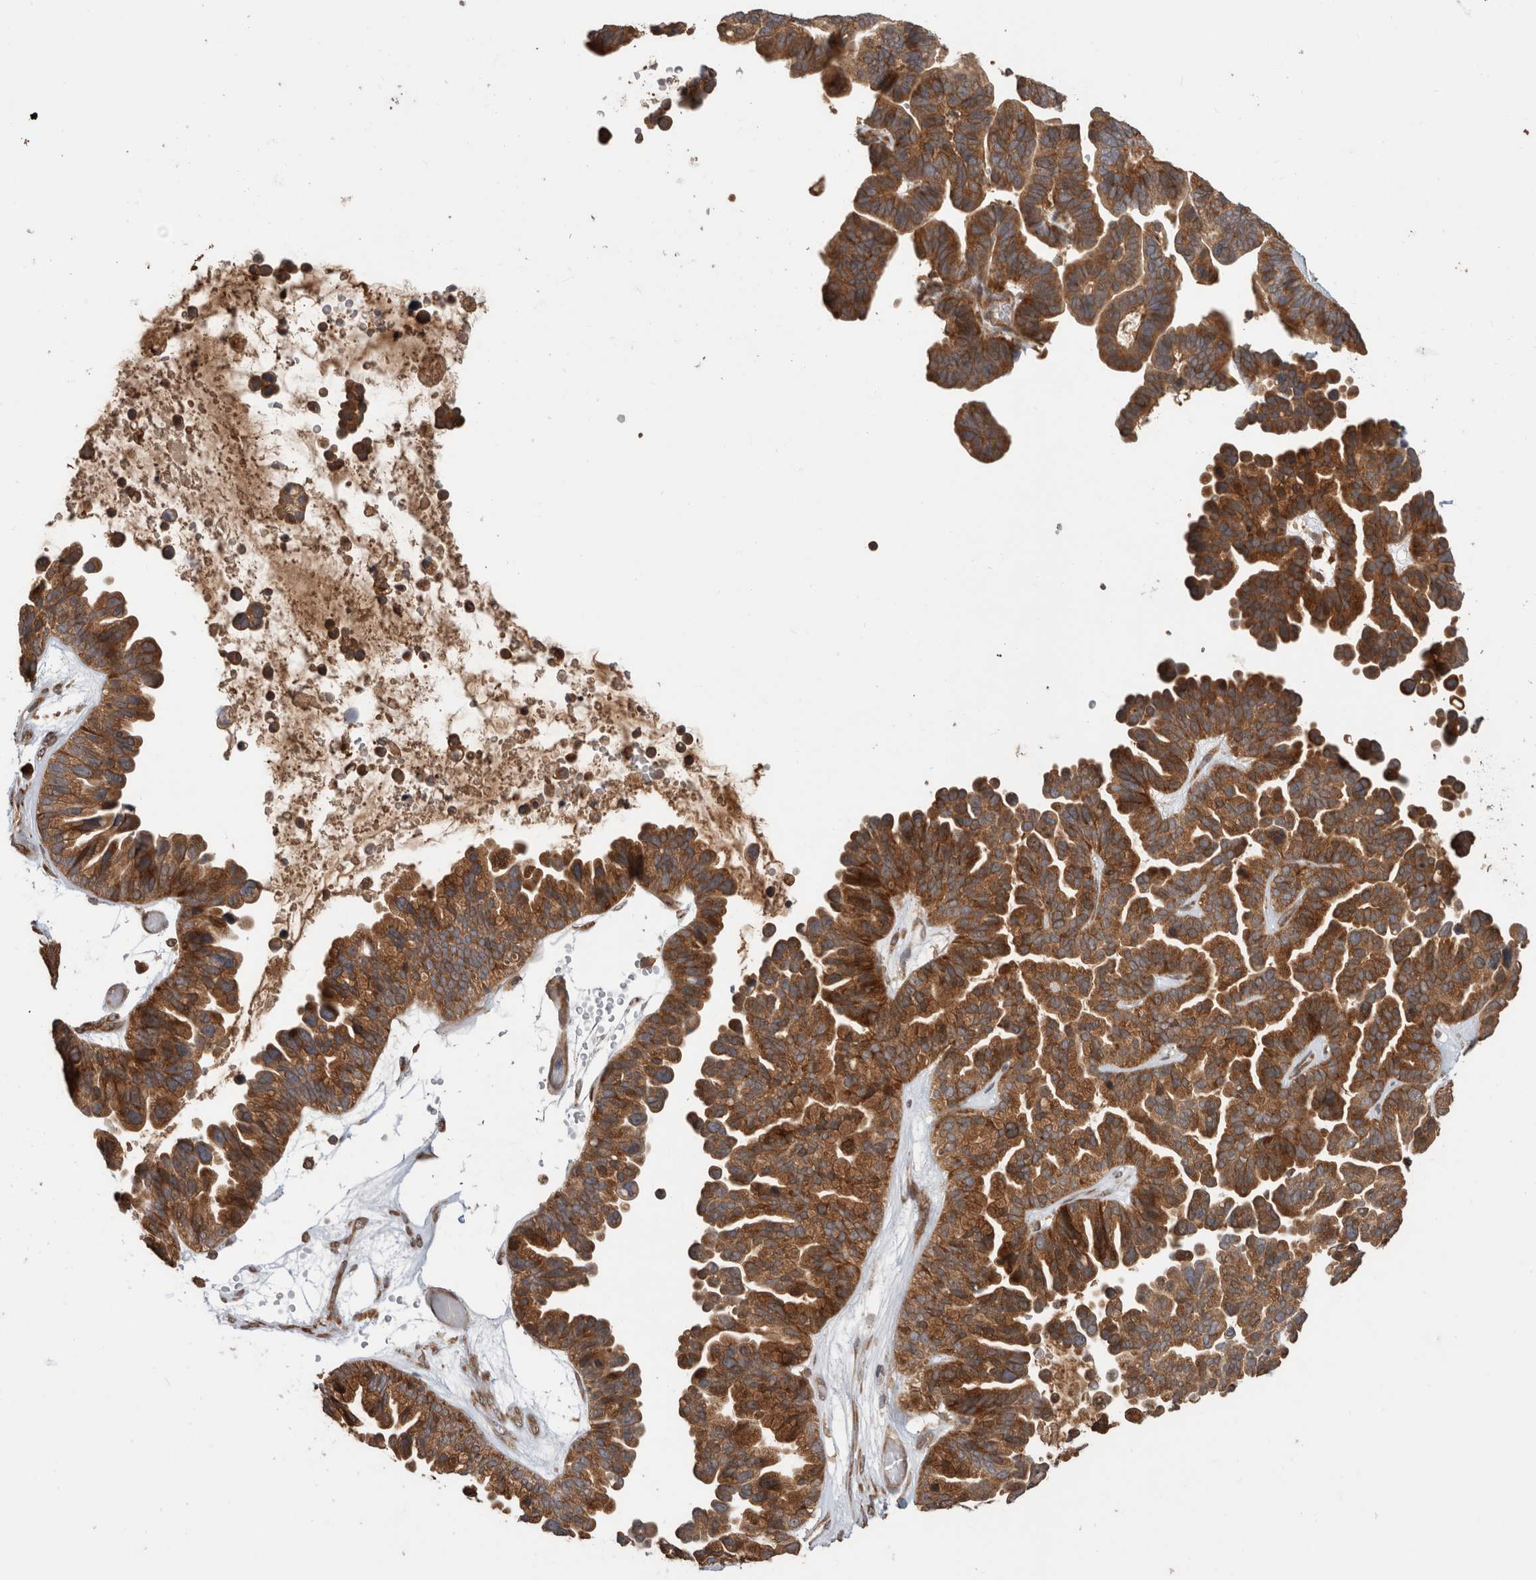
{"staining": {"intensity": "strong", "quantity": ">75%", "location": "cytoplasmic/membranous"}, "tissue": "ovarian cancer", "cell_type": "Tumor cells", "image_type": "cancer", "snomed": [{"axis": "morphology", "description": "Cystadenocarcinoma, serous, NOS"}, {"axis": "topography", "description": "Ovary"}], "caption": "Ovarian cancer stained with a brown dye shows strong cytoplasmic/membranous positive expression in approximately >75% of tumor cells.", "gene": "PCDHB15", "patient": {"sex": "female", "age": 56}}